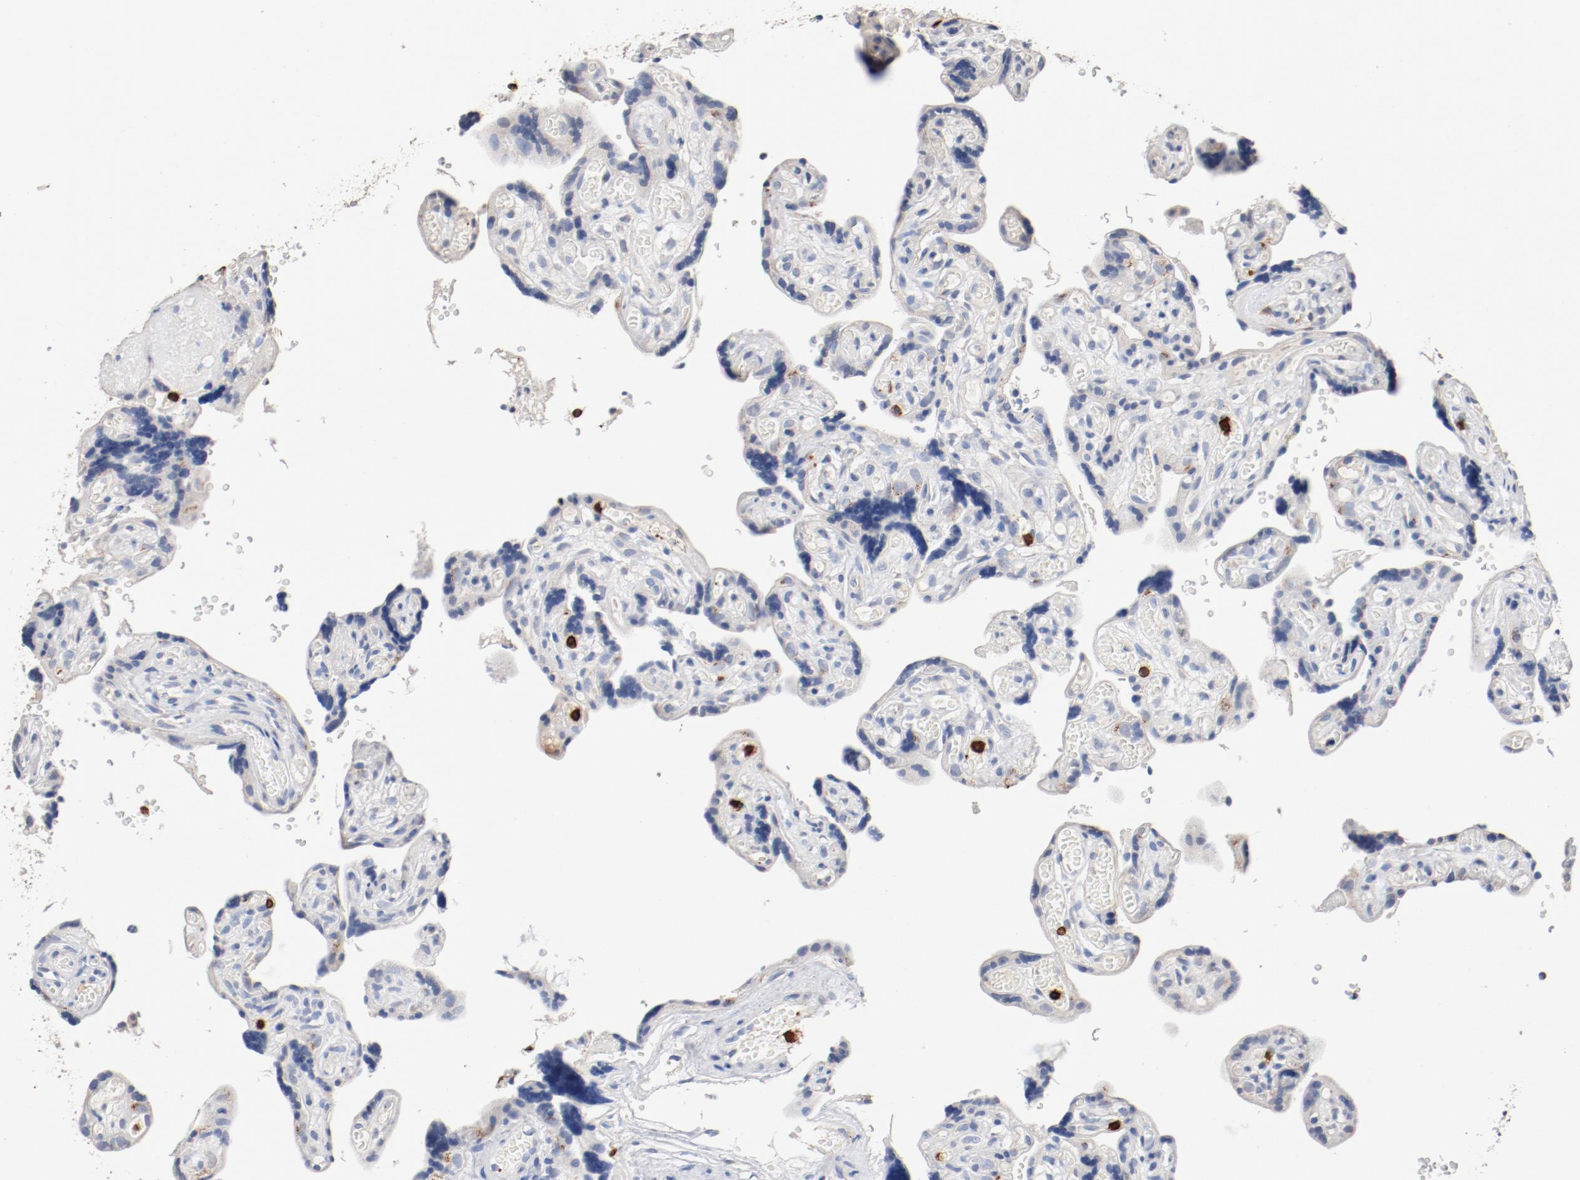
{"staining": {"intensity": "negative", "quantity": "none", "location": "none"}, "tissue": "placenta", "cell_type": "Decidual cells", "image_type": "normal", "snomed": [{"axis": "morphology", "description": "Normal tissue, NOS"}, {"axis": "topography", "description": "Placenta"}], "caption": "Decidual cells are negative for brown protein staining in normal placenta.", "gene": "CD247", "patient": {"sex": "female", "age": 30}}